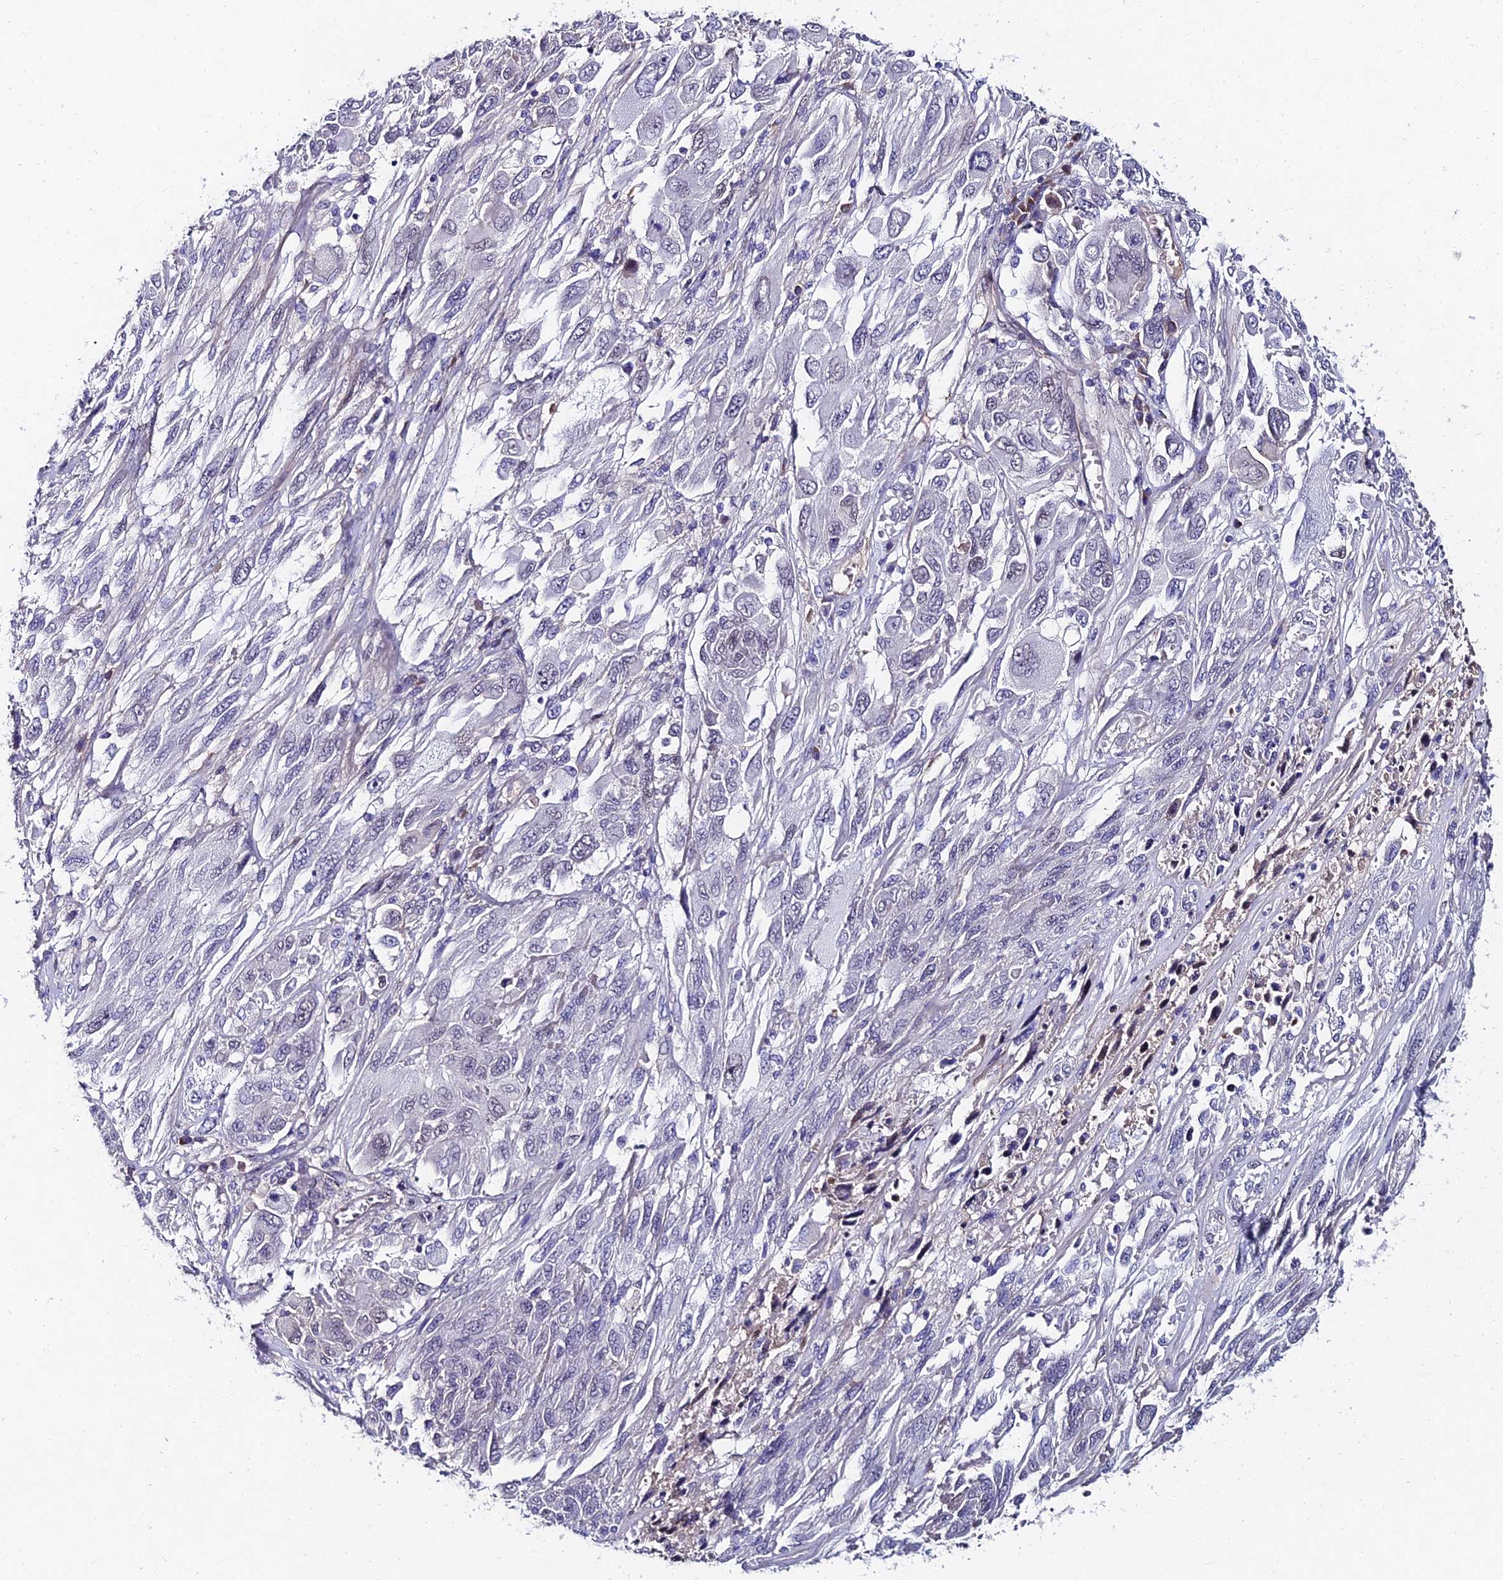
{"staining": {"intensity": "negative", "quantity": "none", "location": "none"}, "tissue": "melanoma", "cell_type": "Tumor cells", "image_type": "cancer", "snomed": [{"axis": "morphology", "description": "Malignant melanoma, NOS"}, {"axis": "topography", "description": "Skin"}], "caption": "This histopathology image is of malignant melanoma stained with immunohistochemistry (IHC) to label a protein in brown with the nuclei are counter-stained blue. There is no expression in tumor cells.", "gene": "TRIM24", "patient": {"sex": "female", "age": 91}}